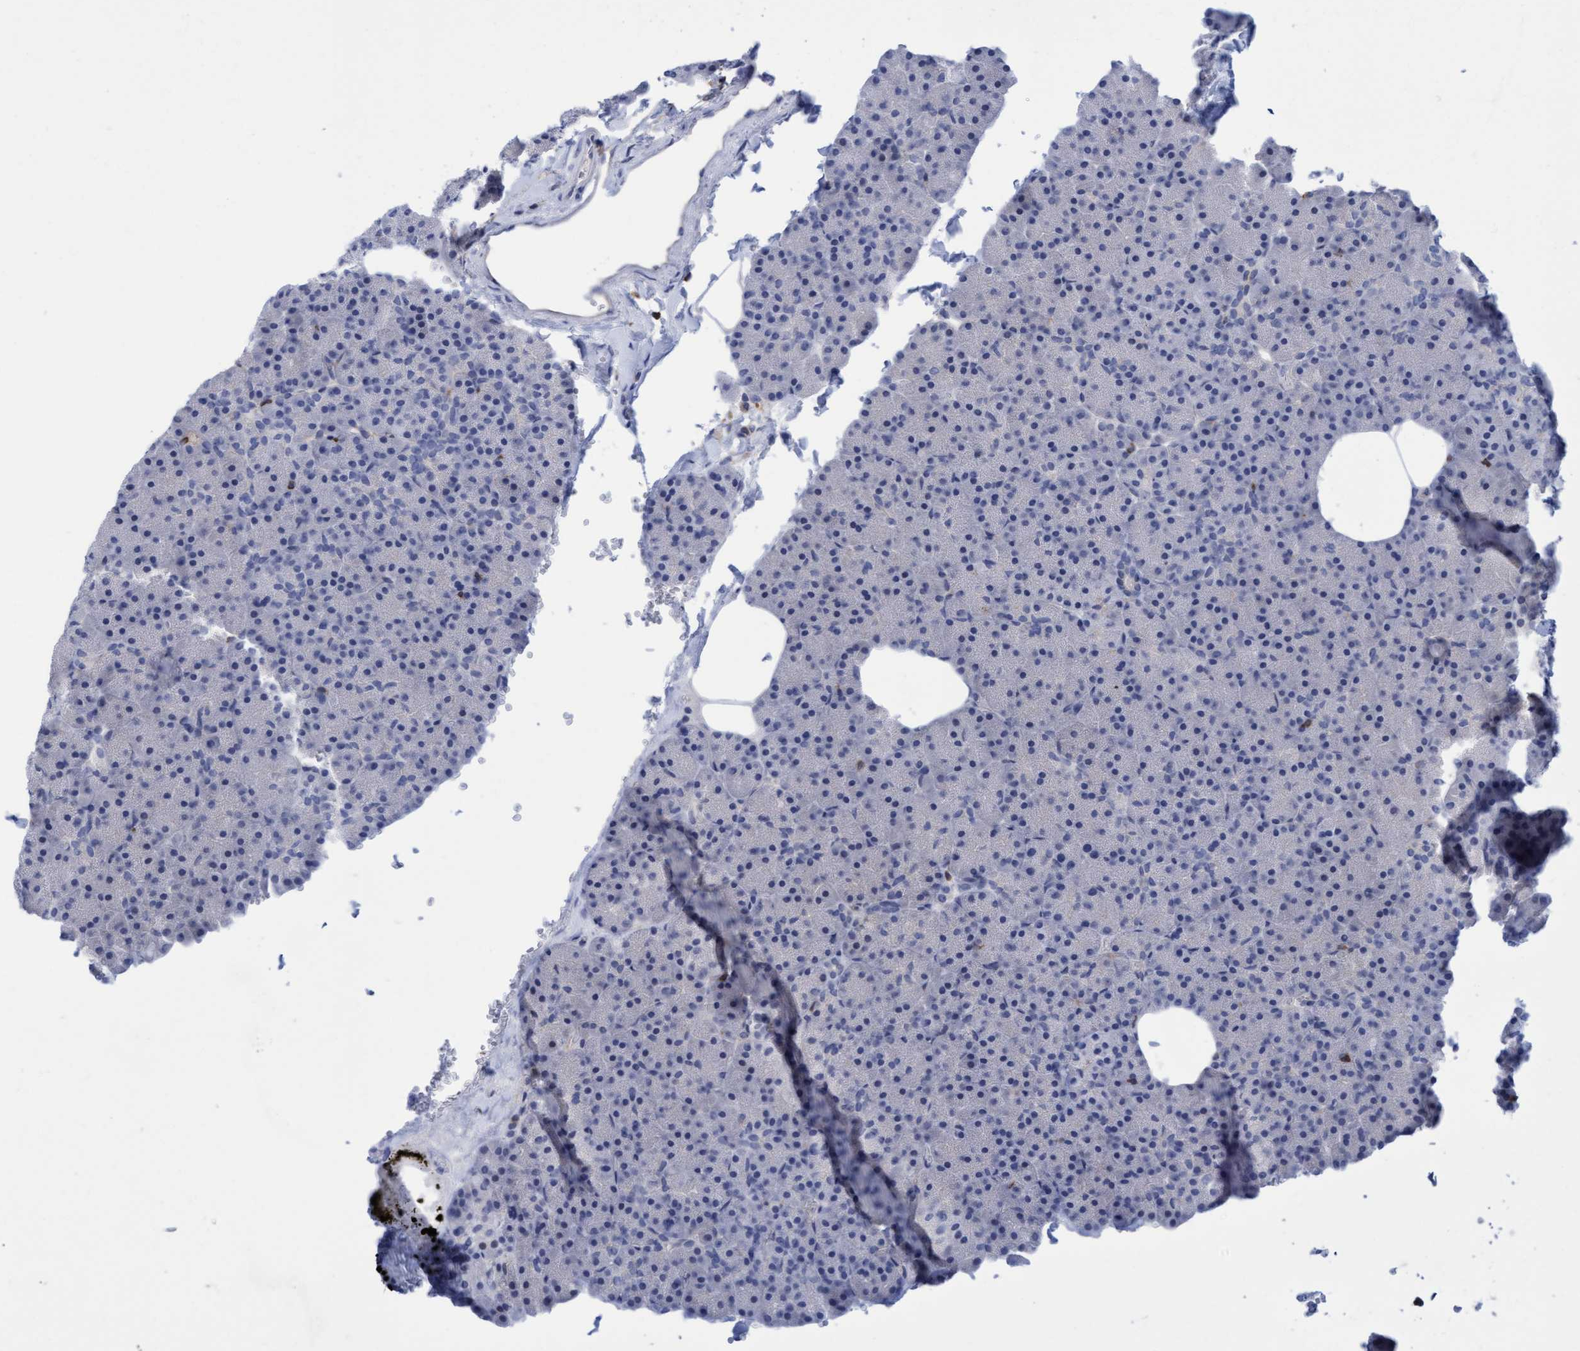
{"staining": {"intensity": "negative", "quantity": "none", "location": "none"}, "tissue": "pancreas", "cell_type": "Exocrine glandular cells", "image_type": "normal", "snomed": [{"axis": "morphology", "description": "Normal tissue, NOS"}, {"axis": "morphology", "description": "Carcinoid, malignant, NOS"}, {"axis": "topography", "description": "Pancreas"}], "caption": "Micrograph shows no protein expression in exocrine glandular cells of benign pancreas. The staining was performed using DAB (3,3'-diaminobenzidine) to visualize the protein expression in brown, while the nuclei were stained in blue with hematoxylin (Magnification: 20x).", "gene": "FNBP1", "patient": {"sex": "female", "age": 35}}